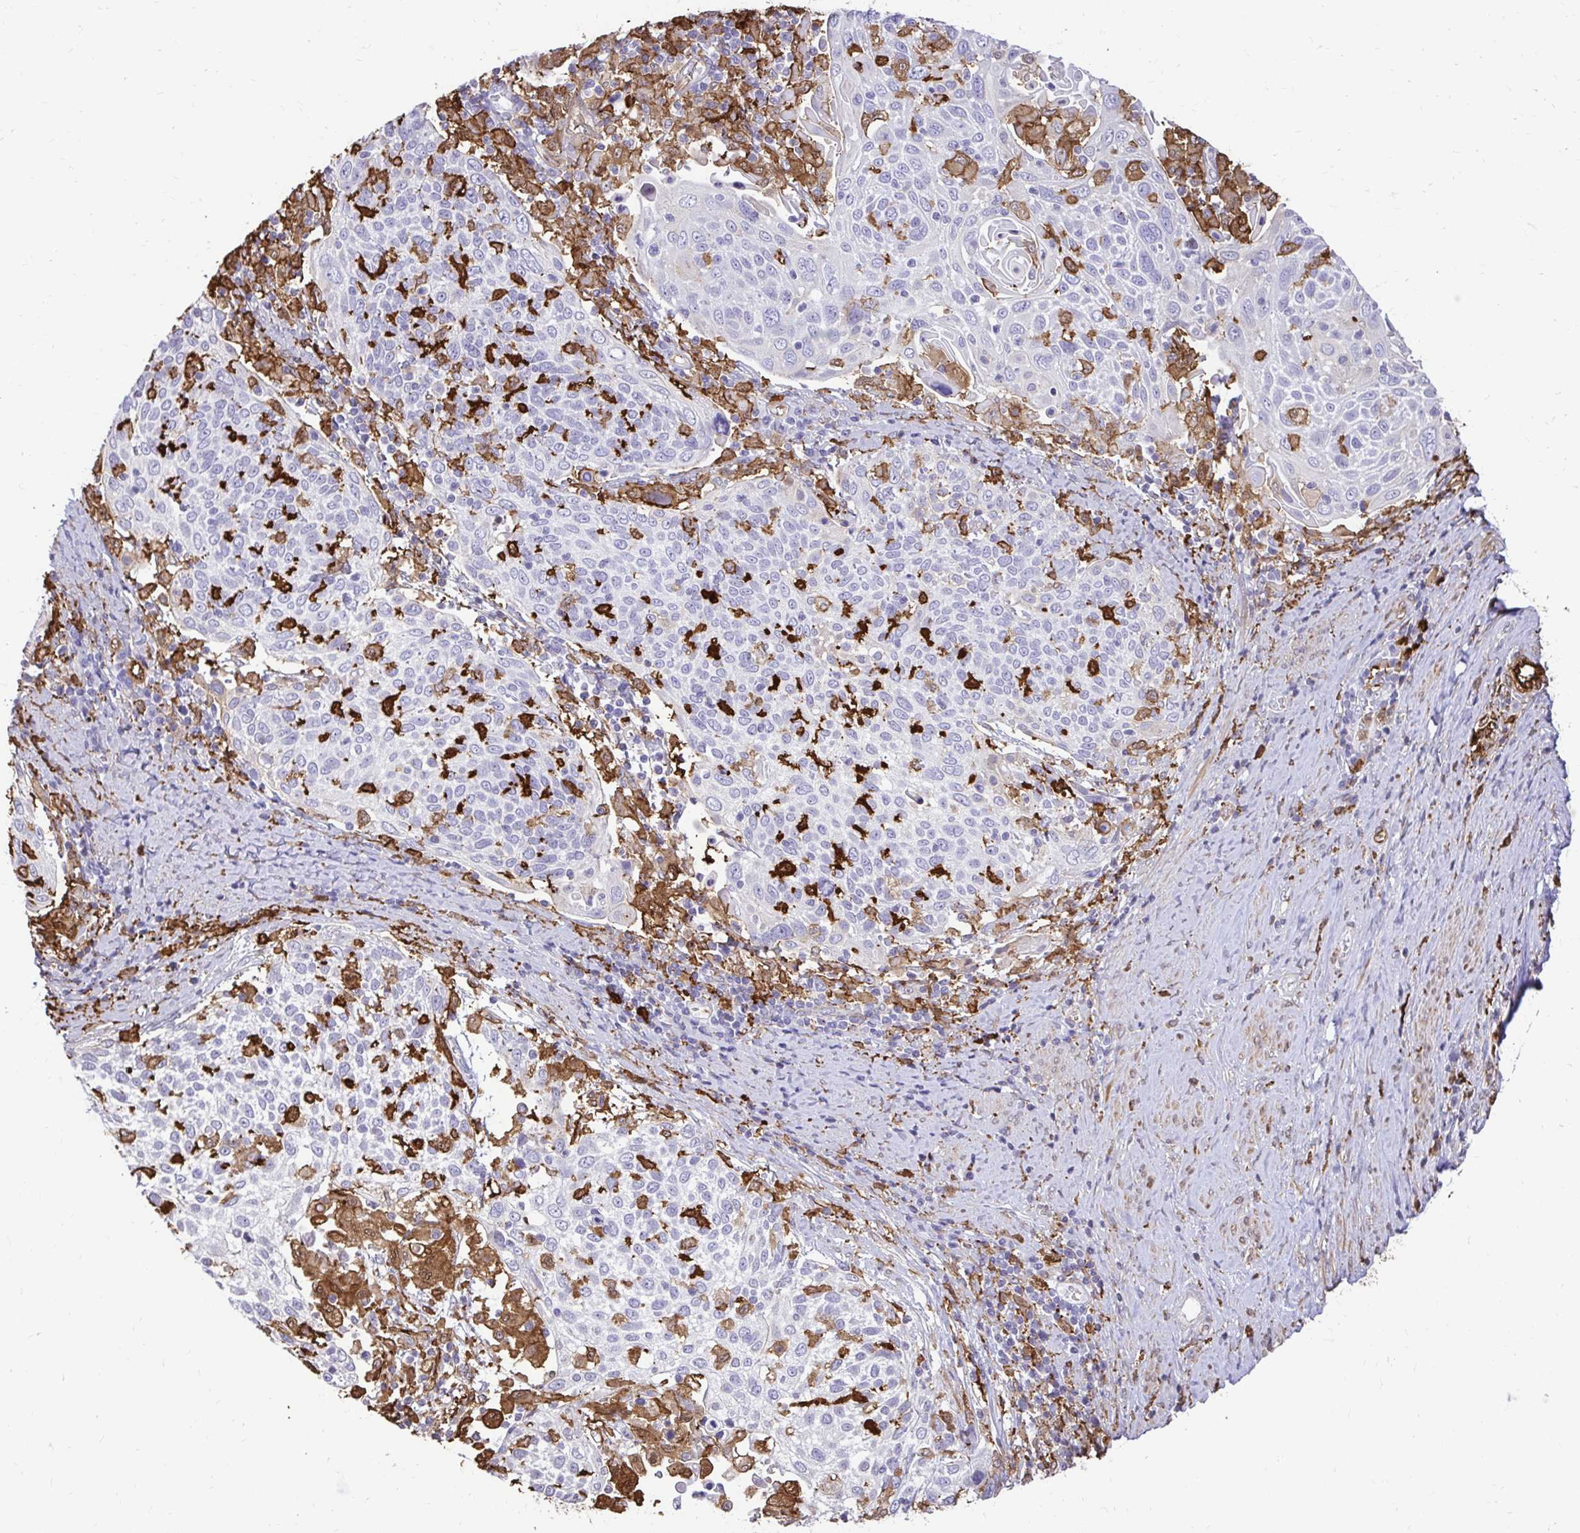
{"staining": {"intensity": "negative", "quantity": "none", "location": "none"}, "tissue": "cervical cancer", "cell_type": "Tumor cells", "image_type": "cancer", "snomed": [{"axis": "morphology", "description": "Squamous cell carcinoma, NOS"}, {"axis": "topography", "description": "Cervix"}], "caption": "Cervical cancer (squamous cell carcinoma) was stained to show a protein in brown. There is no significant positivity in tumor cells.", "gene": "GSN", "patient": {"sex": "female", "age": 61}}